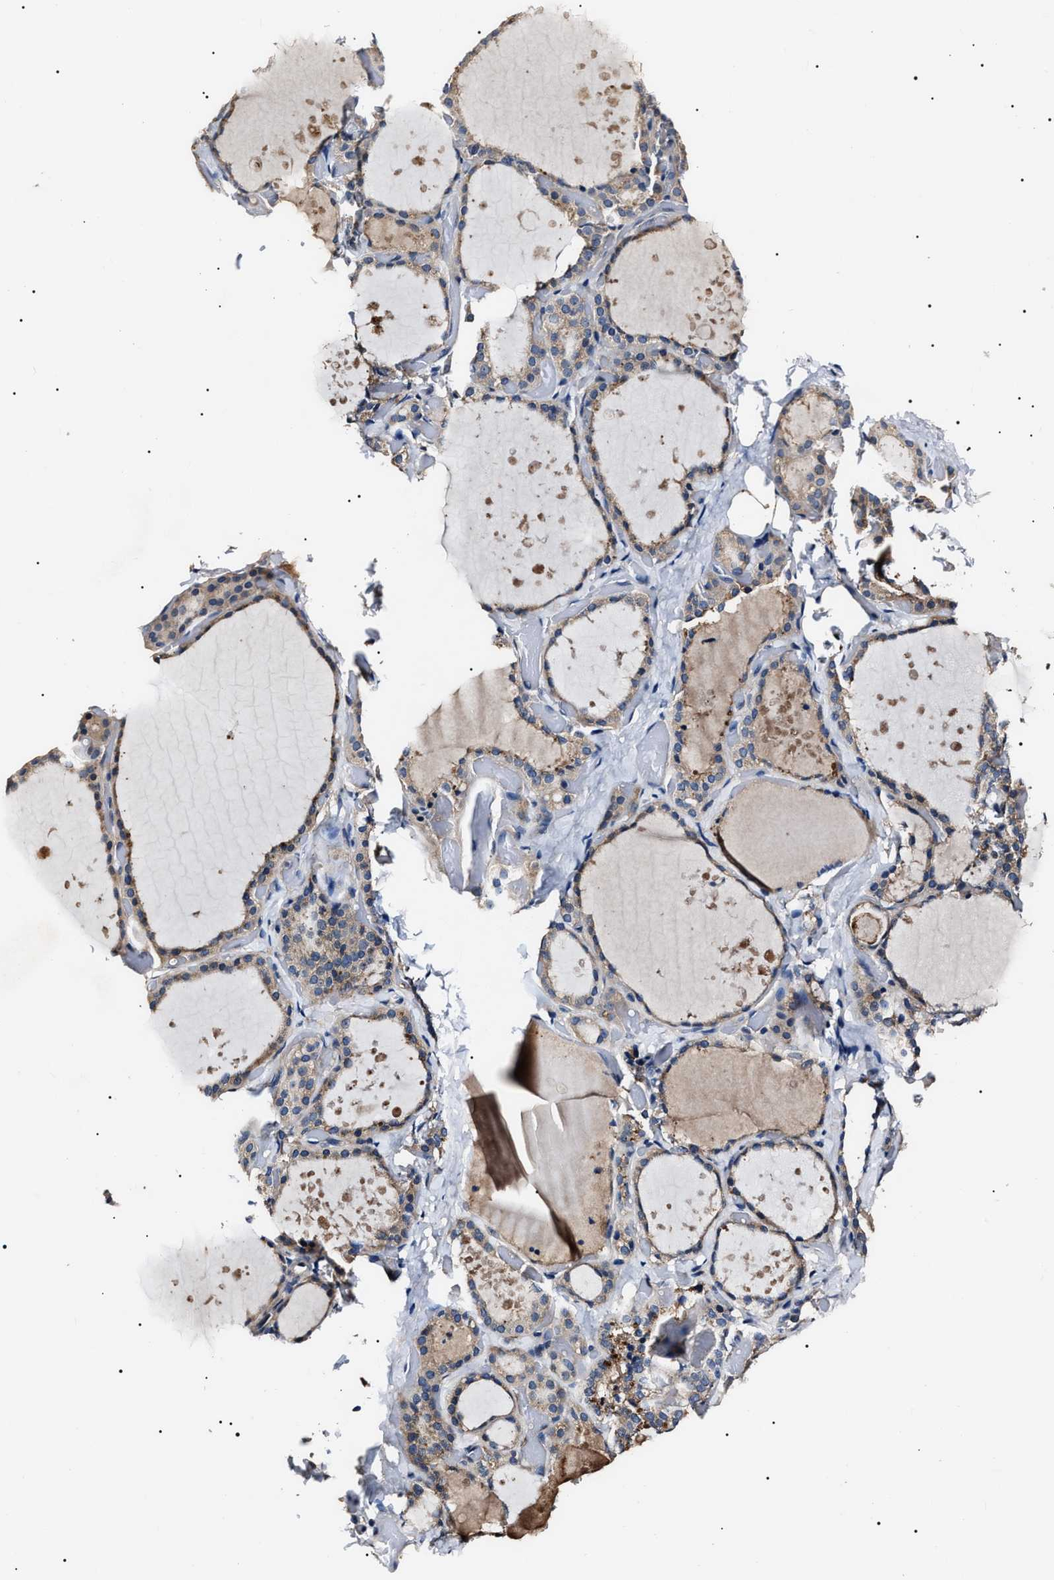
{"staining": {"intensity": "weak", "quantity": "<25%", "location": "cytoplasmic/membranous"}, "tissue": "thyroid gland", "cell_type": "Glandular cells", "image_type": "normal", "snomed": [{"axis": "morphology", "description": "Normal tissue, NOS"}, {"axis": "topography", "description": "Thyroid gland"}], "caption": "Immunohistochemistry histopathology image of benign thyroid gland: thyroid gland stained with DAB (3,3'-diaminobenzidine) reveals no significant protein positivity in glandular cells. The staining is performed using DAB brown chromogen with nuclei counter-stained in using hematoxylin.", "gene": "IFT81", "patient": {"sex": "female", "age": 44}}